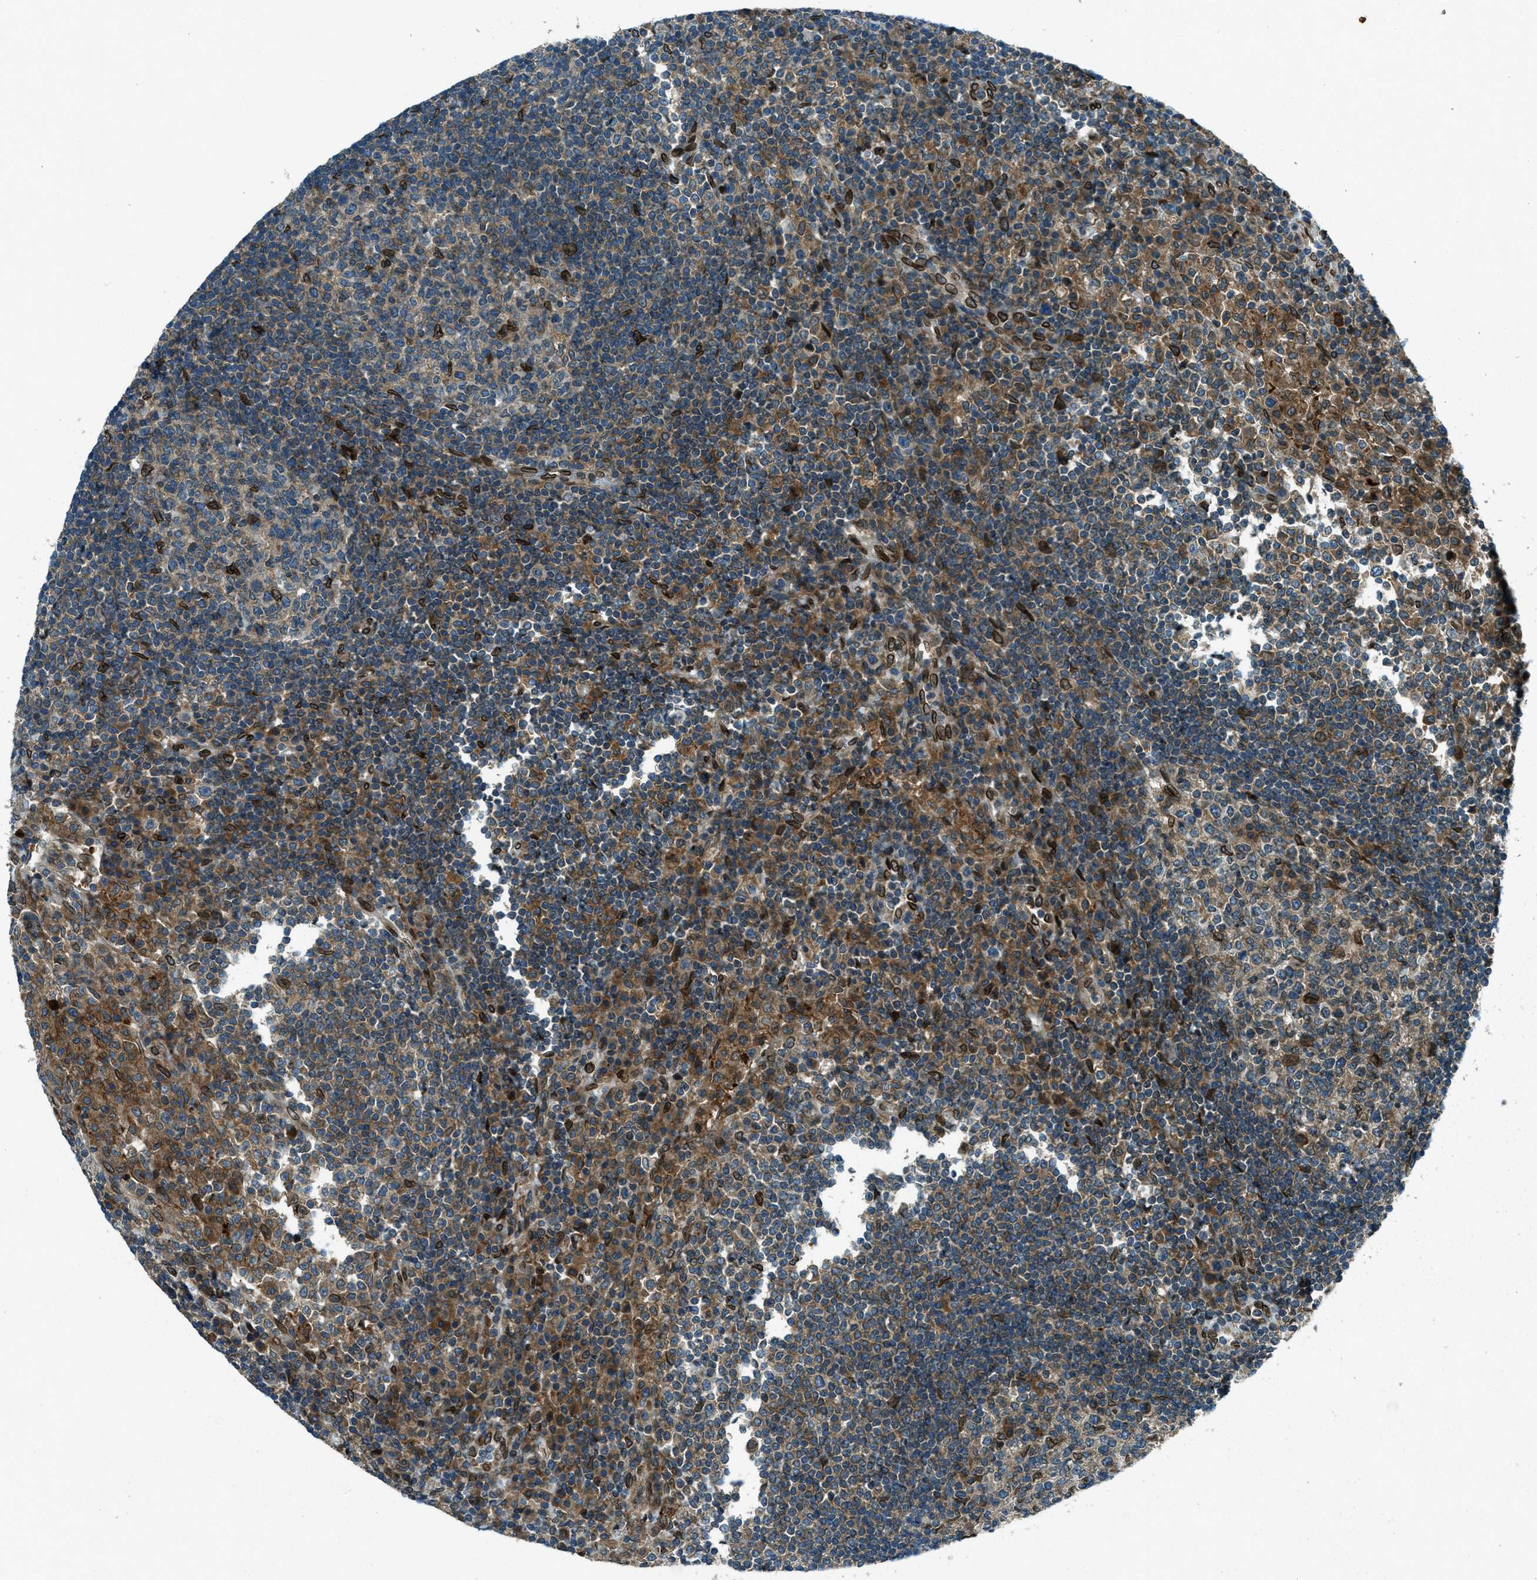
{"staining": {"intensity": "strong", "quantity": "<25%", "location": "cytoplasmic/membranous,nuclear"}, "tissue": "lymph node", "cell_type": "Germinal center cells", "image_type": "normal", "snomed": [{"axis": "morphology", "description": "Normal tissue, NOS"}, {"axis": "topography", "description": "Lymph node"}], "caption": "Strong cytoplasmic/membranous,nuclear expression is present in about <25% of germinal center cells in benign lymph node. (brown staining indicates protein expression, while blue staining denotes nuclei).", "gene": "LEMD2", "patient": {"sex": "female", "age": 53}}